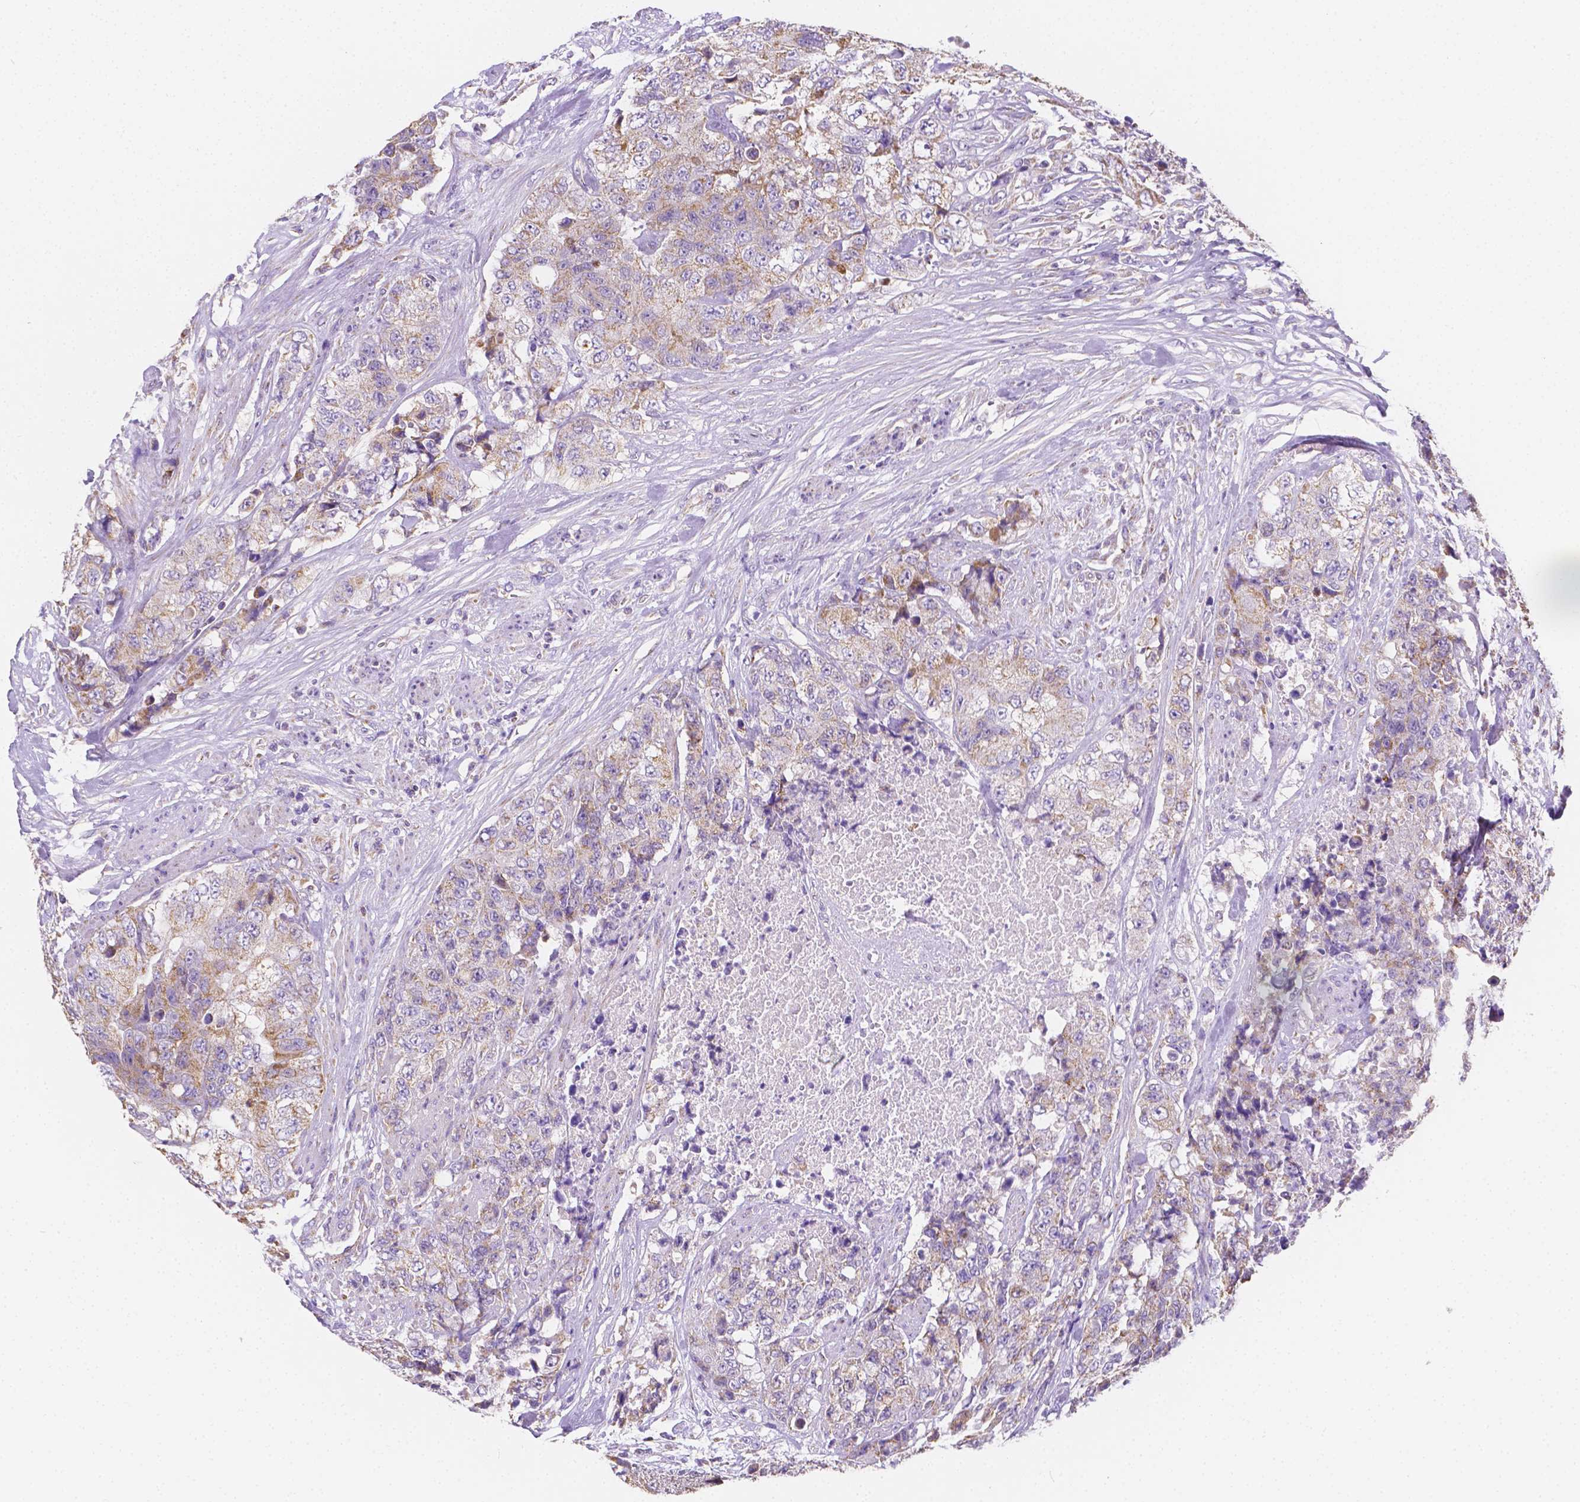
{"staining": {"intensity": "weak", "quantity": "25%-75%", "location": "cytoplasmic/membranous"}, "tissue": "urothelial cancer", "cell_type": "Tumor cells", "image_type": "cancer", "snomed": [{"axis": "morphology", "description": "Urothelial carcinoma, High grade"}, {"axis": "topography", "description": "Urinary bladder"}], "caption": "There is low levels of weak cytoplasmic/membranous positivity in tumor cells of high-grade urothelial carcinoma, as demonstrated by immunohistochemical staining (brown color).", "gene": "SGTB", "patient": {"sex": "female", "age": 78}}